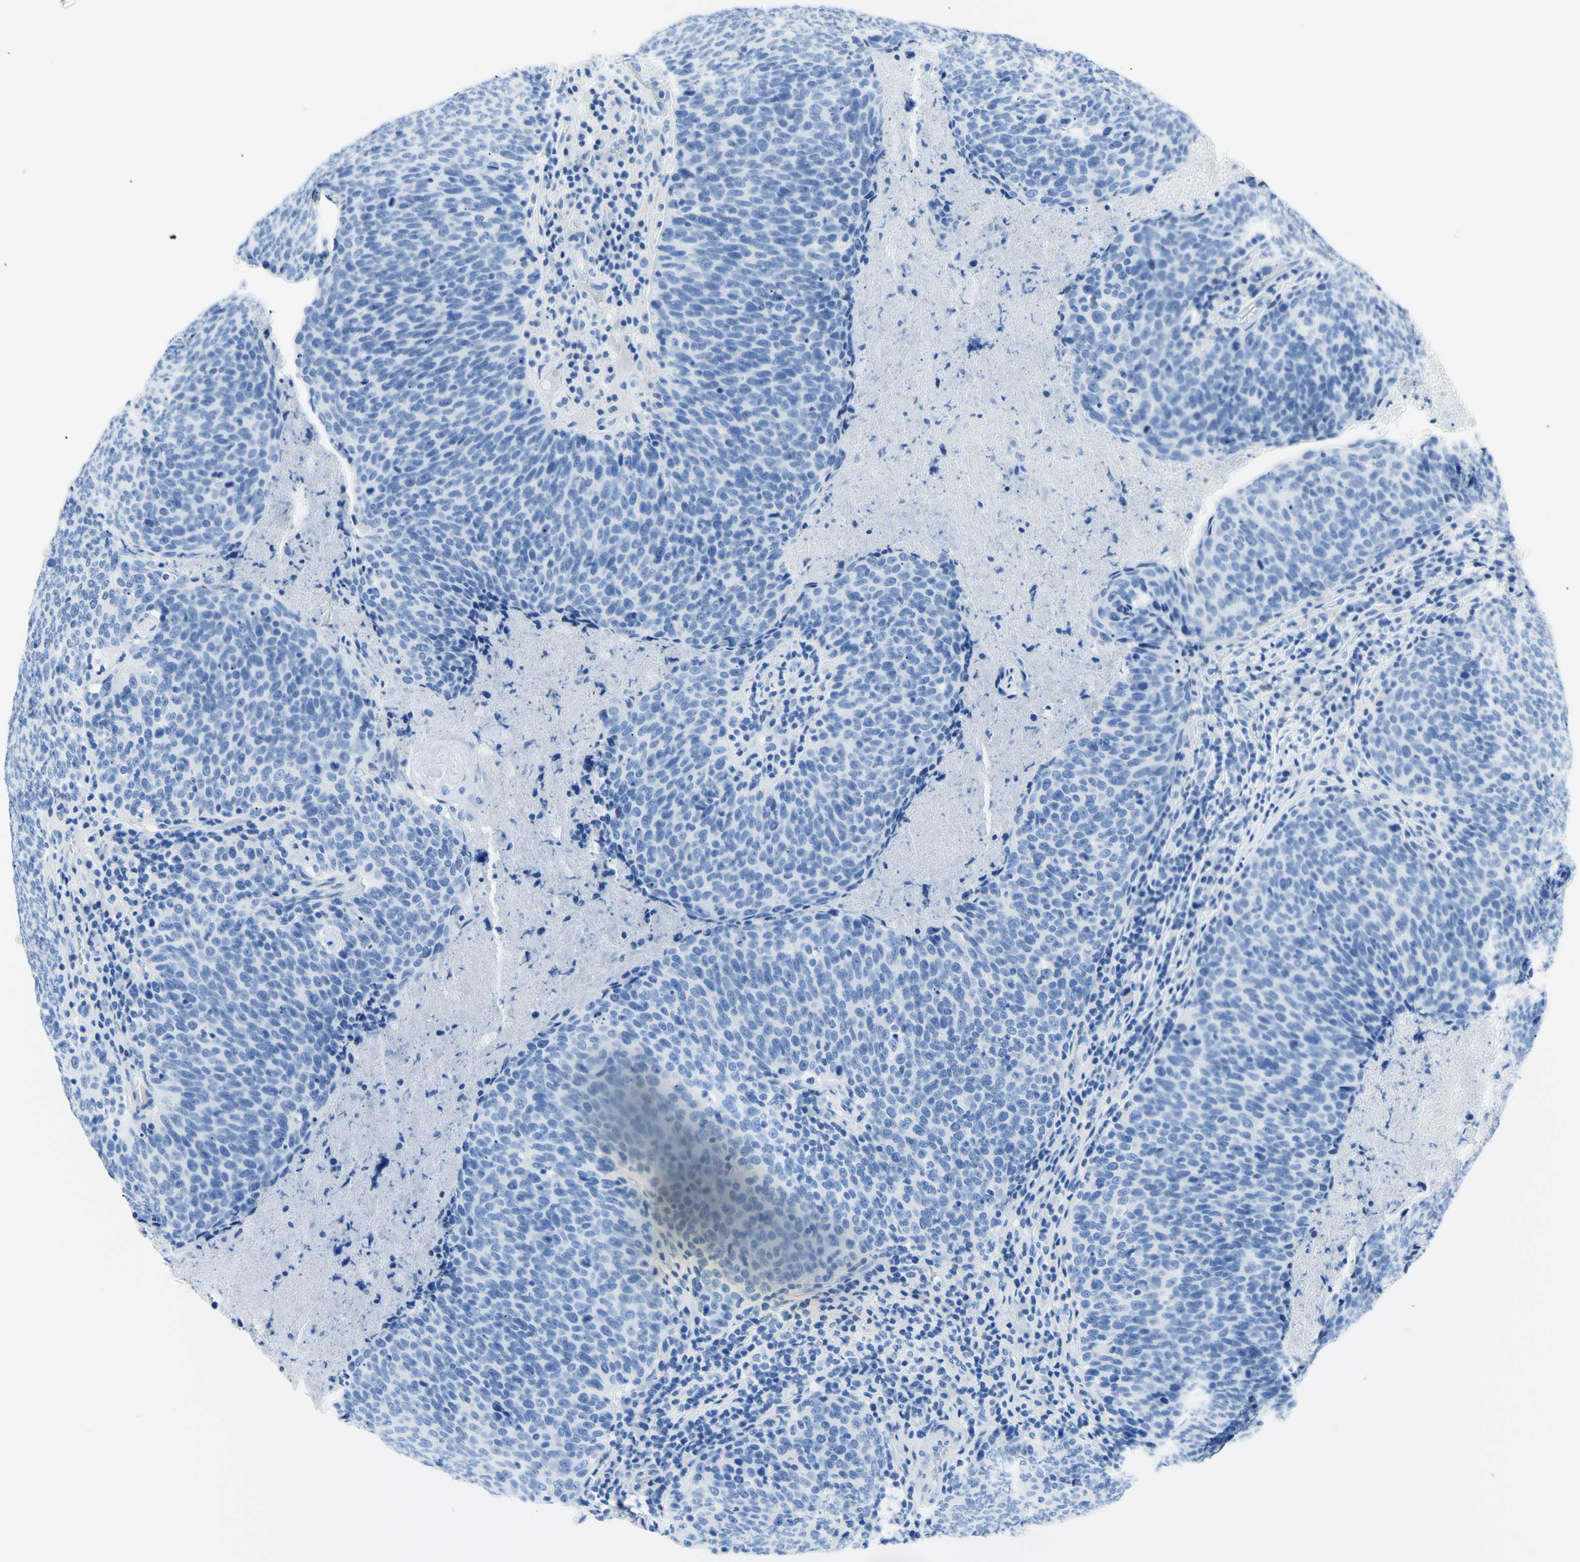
{"staining": {"intensity": "negative", "quantity": "none", "location": "none"}, "tissue": "head and neck cancer", "cell_type": "Tumor cells", "image_type": "cancer", "snomed": [{"axis": "morphology", "description": "Squamous cell carcinoma, NOS"}, {"axis": "morphology", "description": "Squamous cell carcinoma, metastatic, NOS"}, {"axis": "topography", "description": "Lymph node"}, {"axis": "topography", "description": "Head-Neck"}], "caption": "Tumor cells are negative for protein expression in human head and neck cancer.", "gene": "MYH2", "patient": {"sex": "male", "age": 62}}